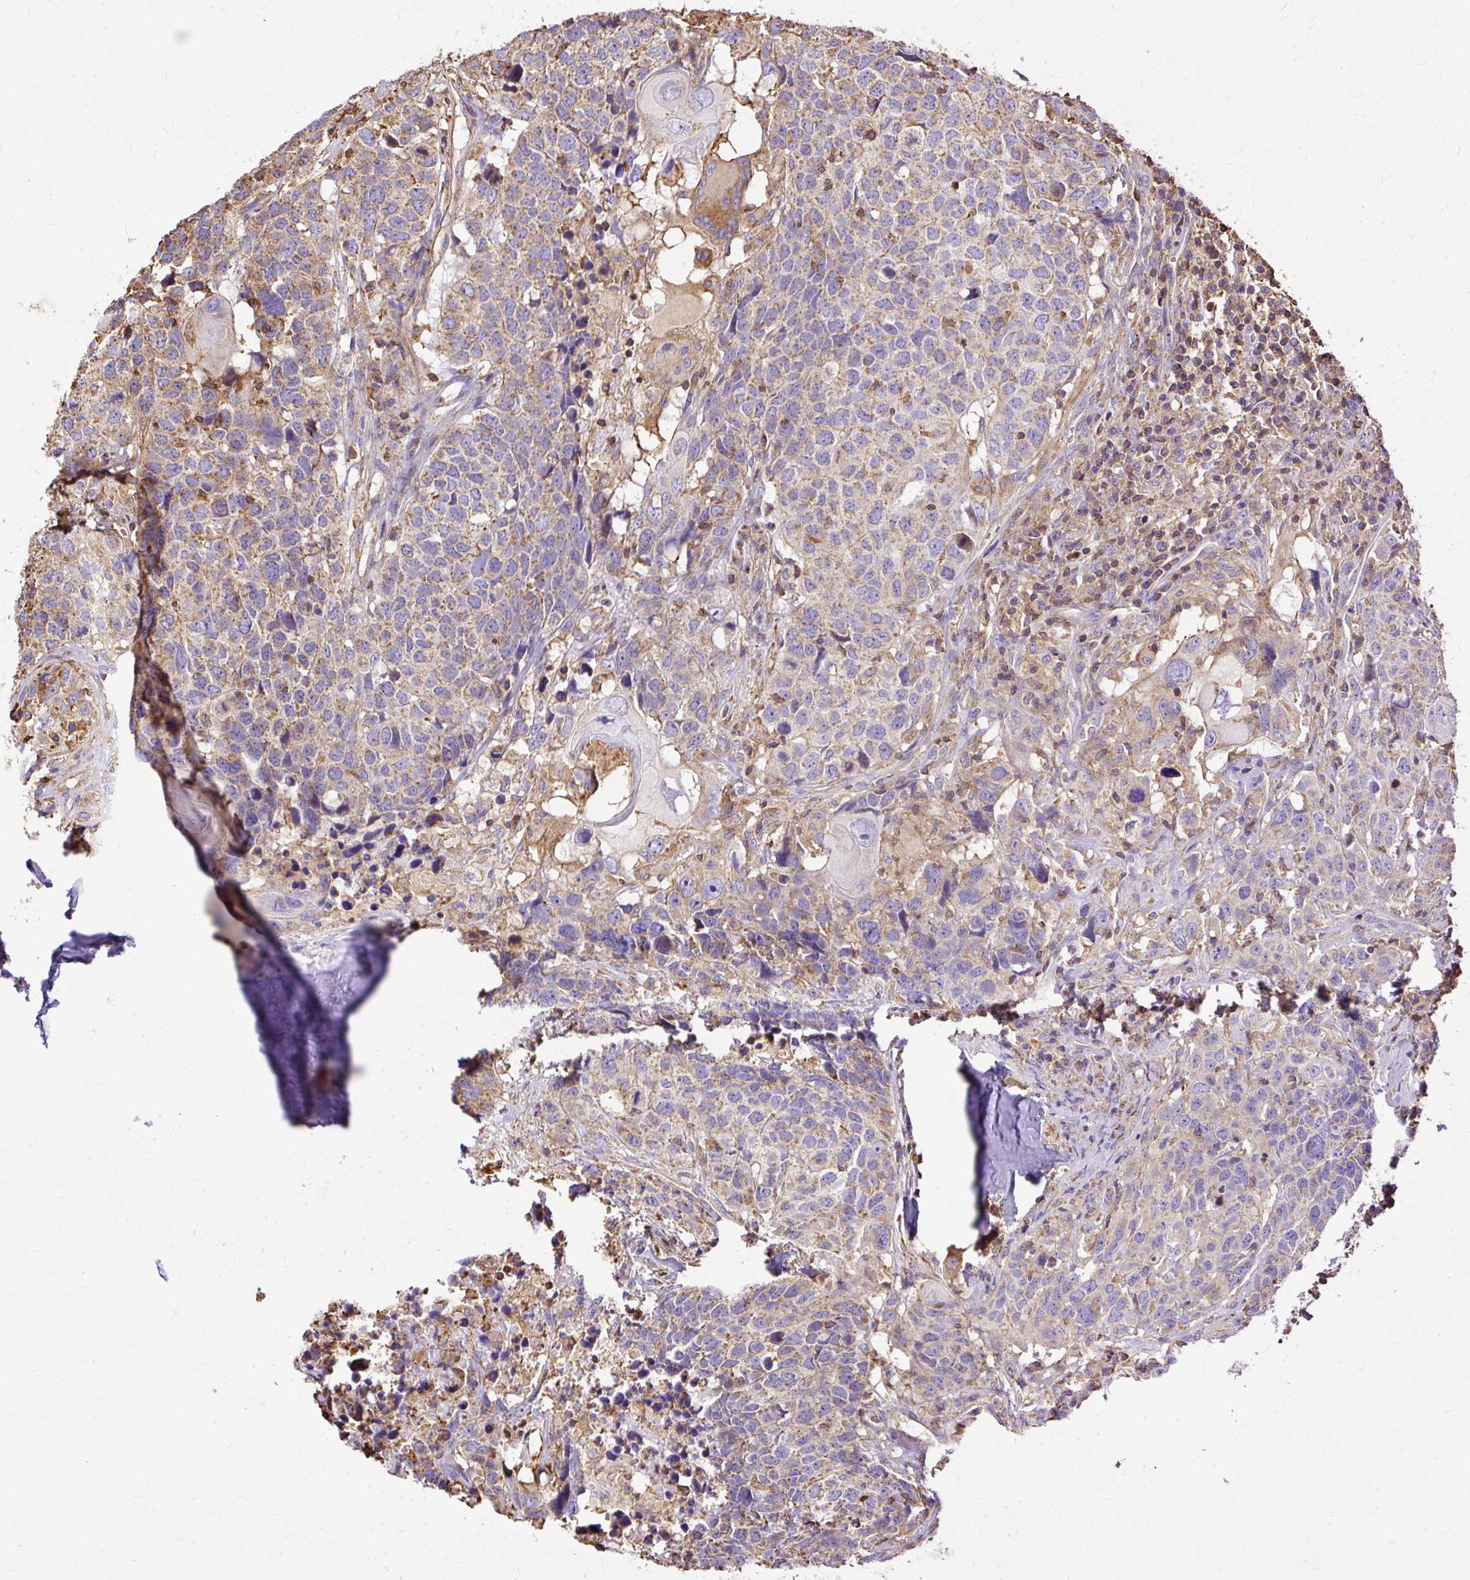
{"staining": {"intensity": "moderate", "quantity": "25%-75%", "location": "cytoplasmic/membranous"}, "tissue": "head and neck cancer", "cell_type": "Tumor cells", "image_type": "cancer", "snomed": [{"axis": "morphology", "description": "Normal tissue, NOS"}, {"axis": "morphology", "description": "Squamous cell carcinoma, NOS"}, {"axis": "topography", "description": "Skeletal muscle"}, {"axis": "topography", "description": "Vascular tissue"}, {"axis": "topography", "description": "Peripheral nerve tissue"}, {"axis": "topography", "description": "Head-Neck"}], "caption": "Squamous cell carcinoma (head and neck) stained with a brown dye displays moderate cytoplasmic/membranous positive expression in about 25%-75% of tumor cells.", "gene": "KLHL11", "patient": {"sex": "male", "age": 66}}